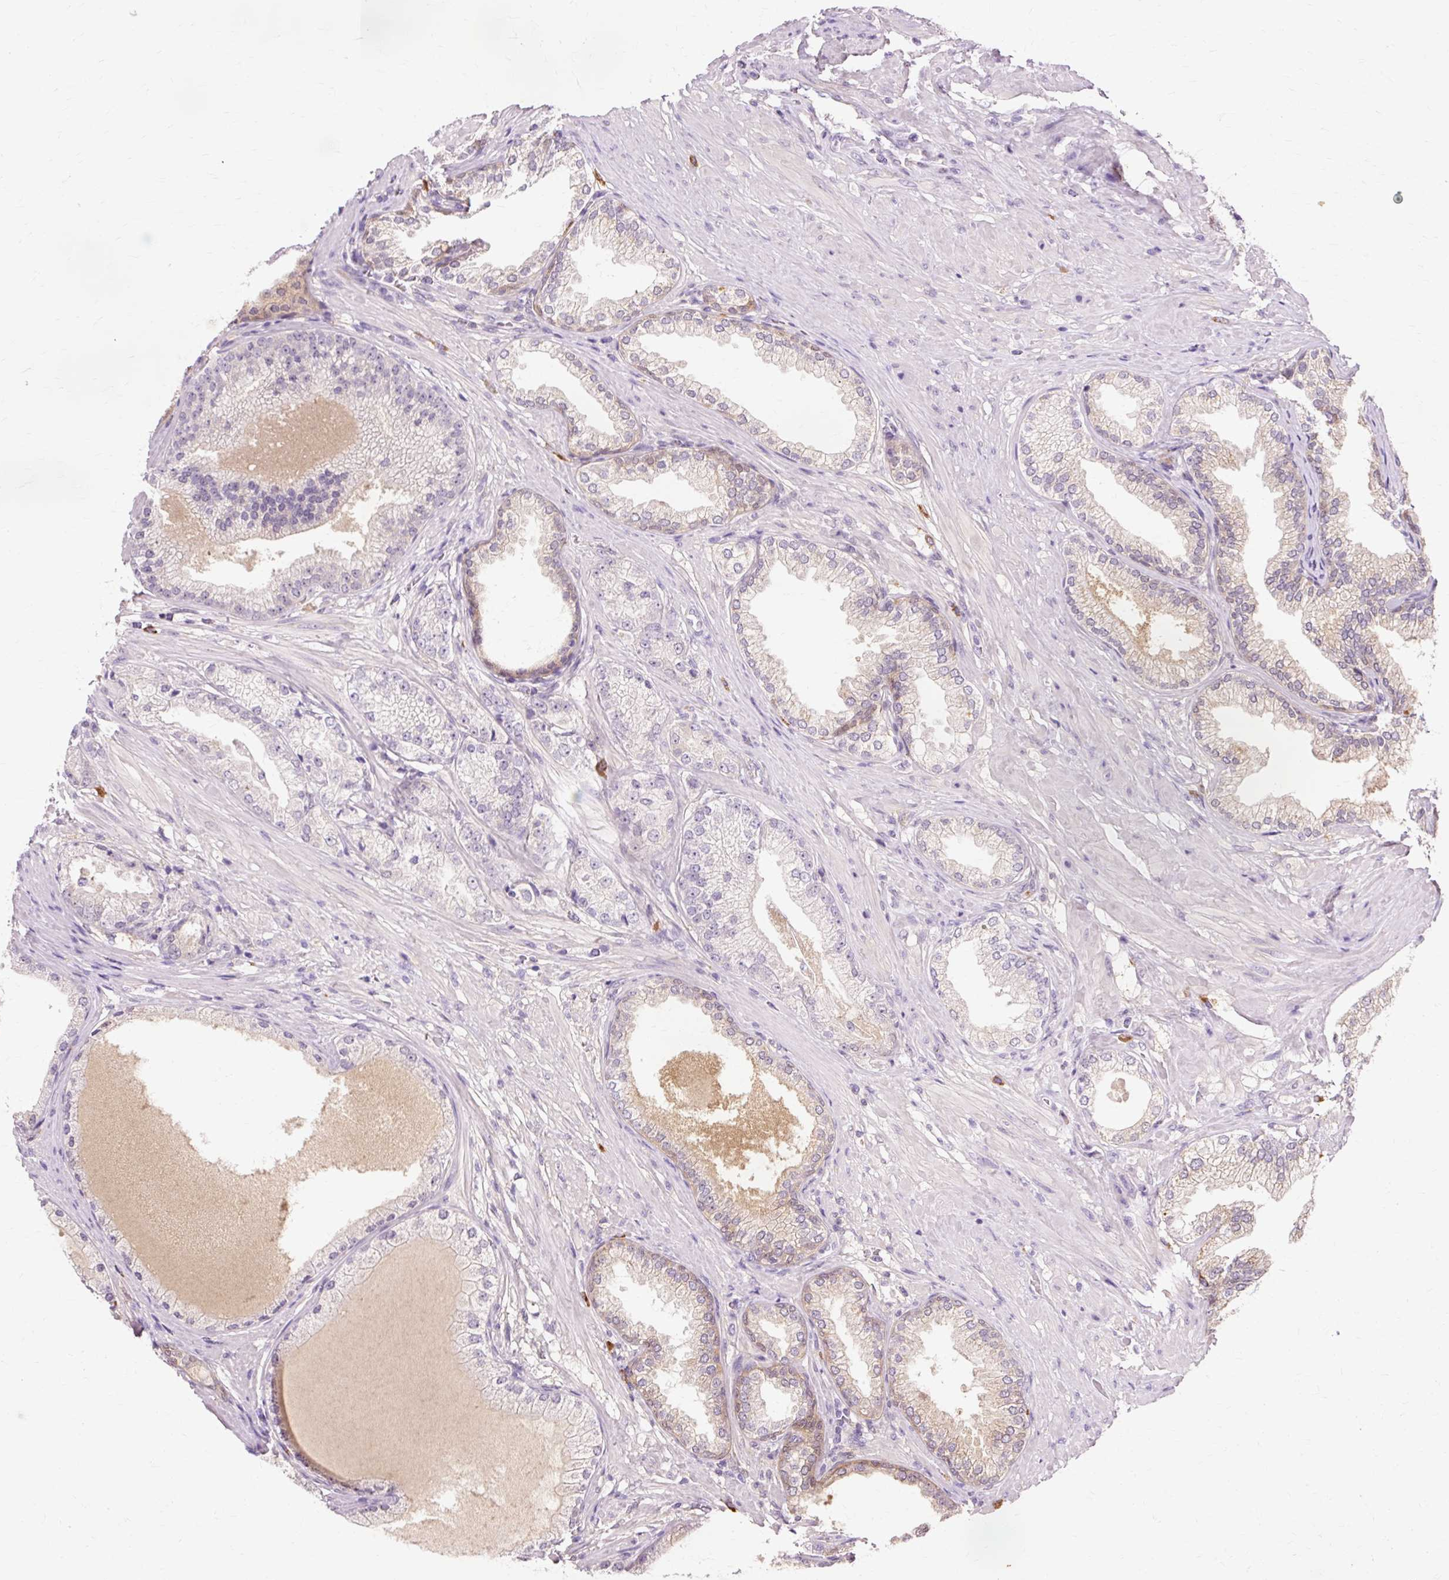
{"staining": {"intensity": "negative", "quantity": "none", "location": "none"}, "tissue": "prostate cancer", "cell_type": "Tumor cells", "image_type": "cancer", "snomed": [{"axis": "morphology", "description": "Adenocarcinoma, High grade"}, {"axis": "topography", "description": "Prostate"}], "caption": "Human high-grade adenocarcinoma (prostate) stained for a protein using immunohistochemistry (IHC) shows no expression in tumor cells.", "gene": "VN1R2", "patient": {"sex": "male", "age": 71}}